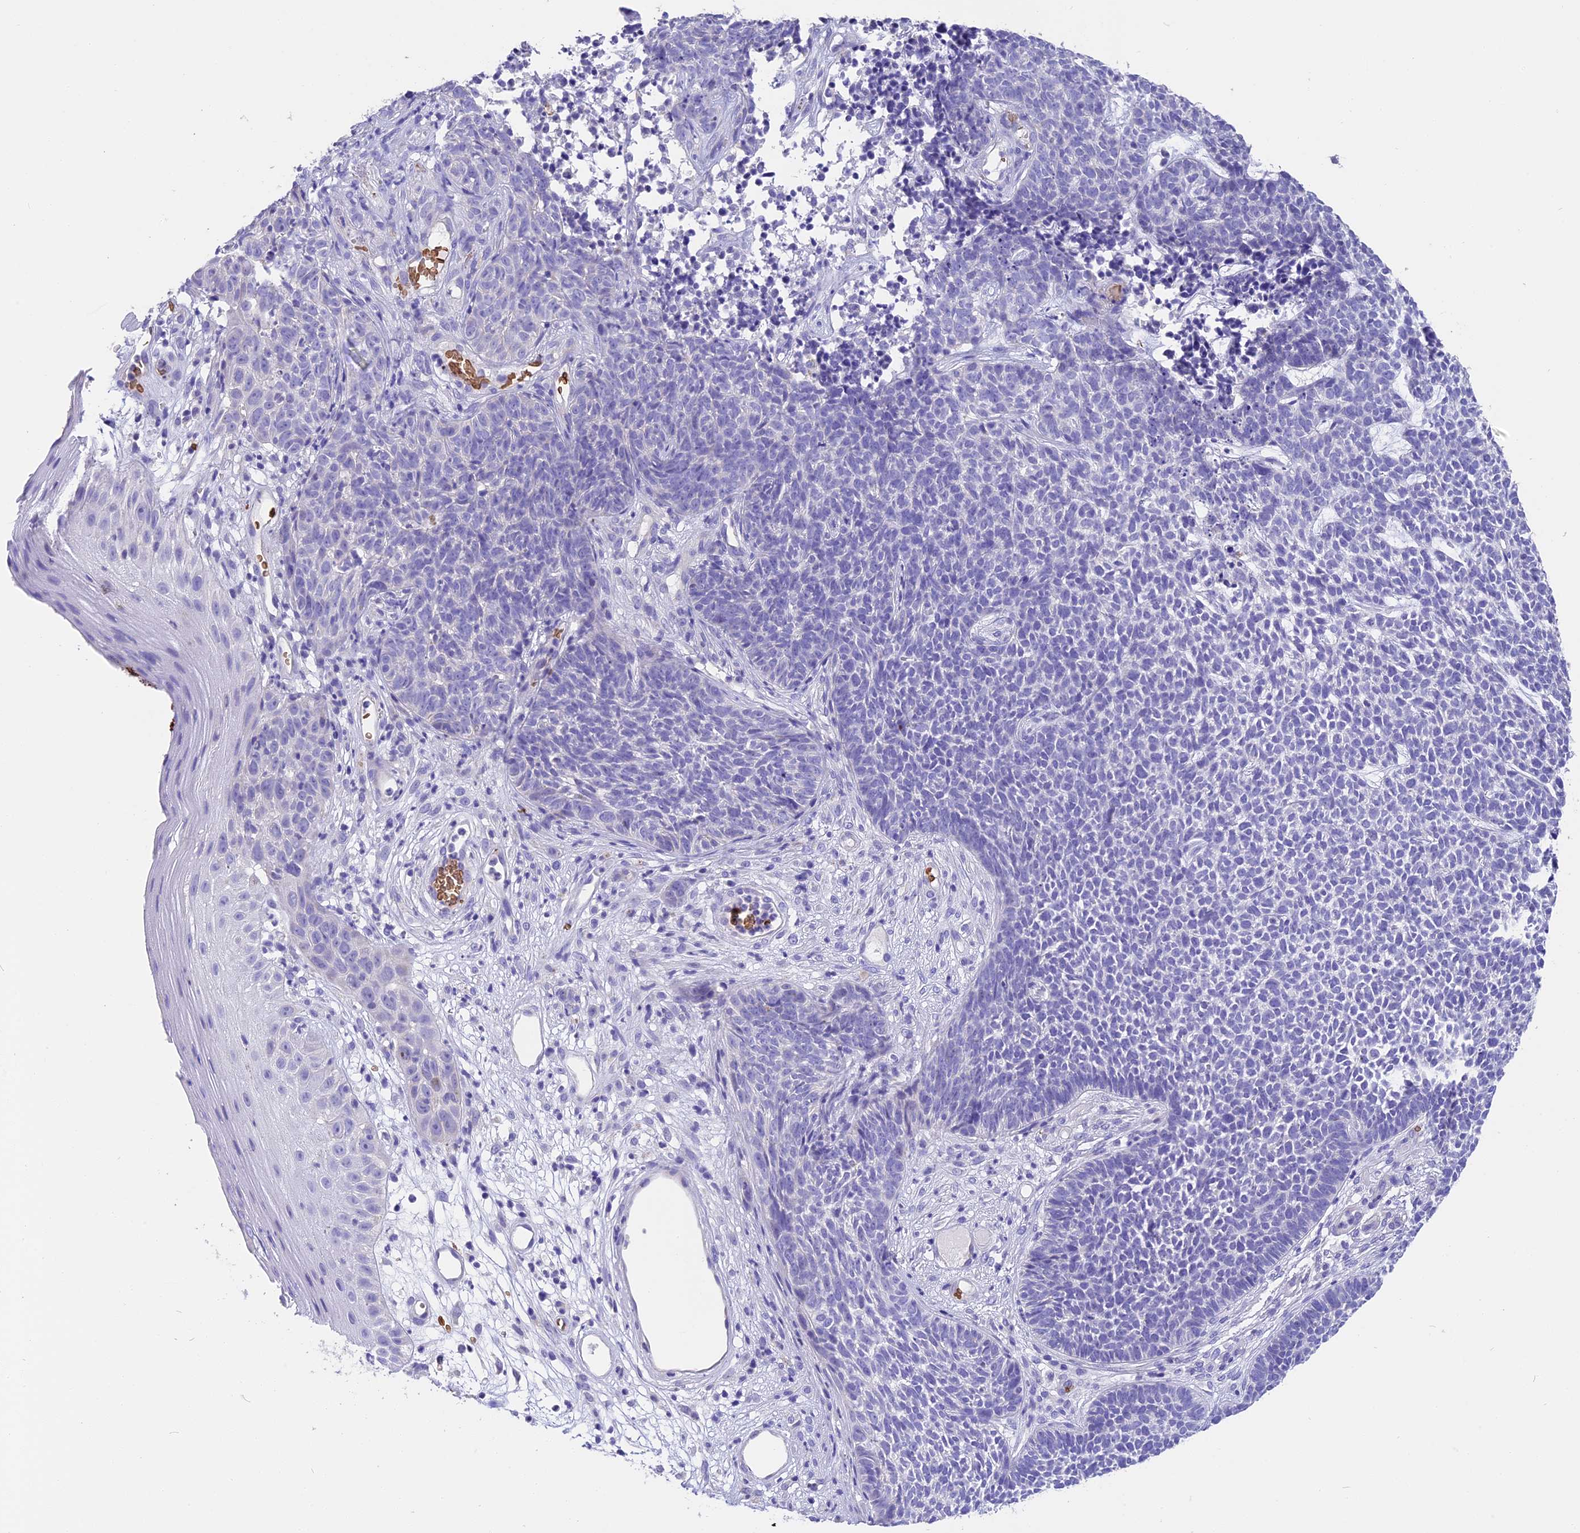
{"staining": {"intensity": "negative", "quantity": "none", "location": "none"}, "tissue": "skin cancer", "cell_type": "Tumor cells", "image_type": "cancer", "snomed": [{"axis": "morphology", "description": "Basal cell carcinoma"}, {"axis": "topography", "description": "Skin"}], "caption": "Tumor cells are negative for brown protein staining in skin basal cell carcinoma.", "gene": "TNNC2", "patient": {"sex": "female", "age": 84}}